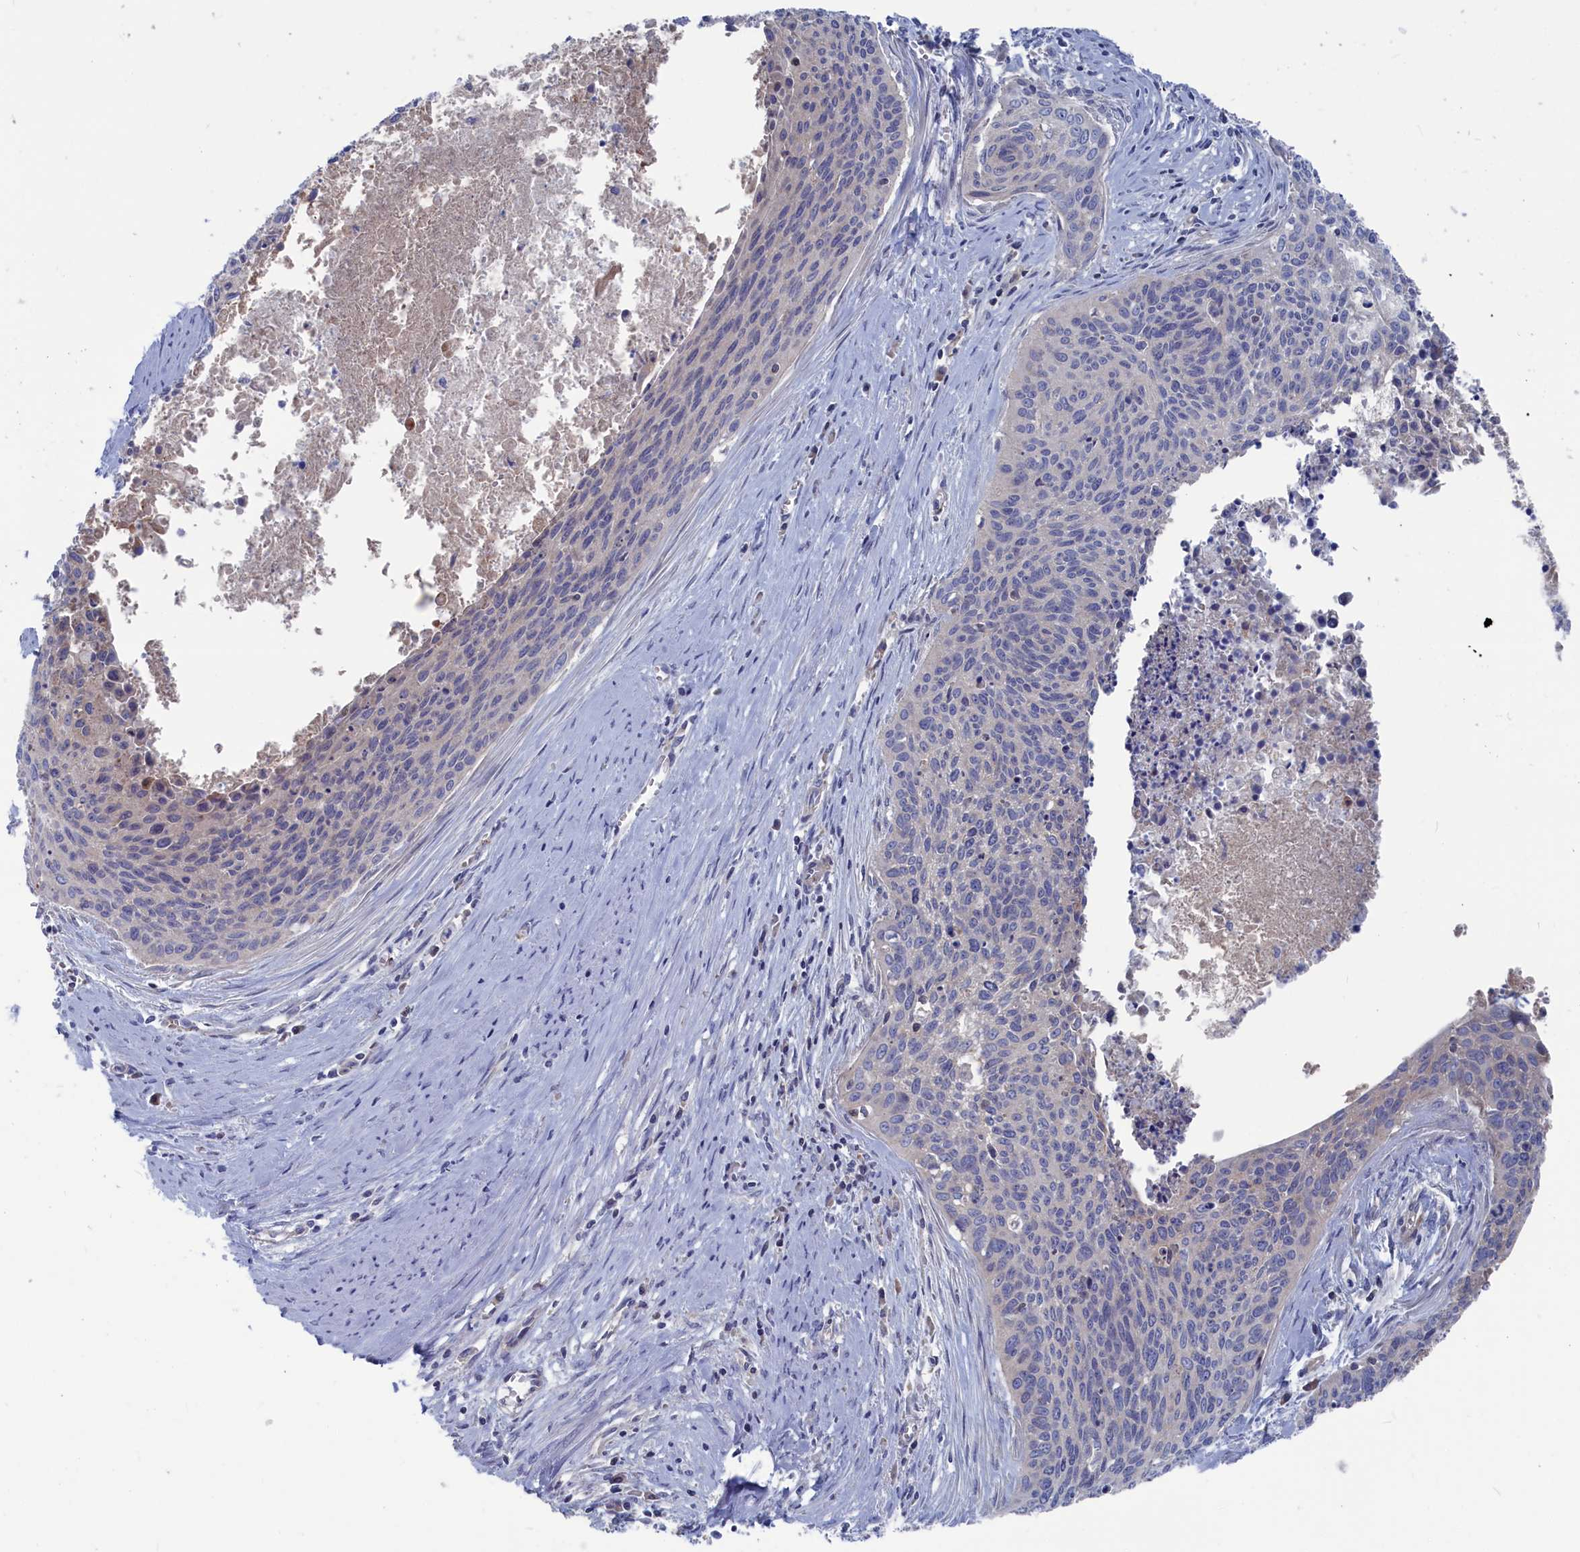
{"staining": {"intensity": "negative", "quantity": "none", "location": "none"}, "tissue": "cervical cancer", "cell_type": "Tumor cells", "image_type": "cancer", "snomed": [{"axis": "morphology", "description": "Squamous cell carcinoma, NOS"}, {"axis": "topography", "description": "Cervix"}], "caption": "Immunohistochemistry (IHC) of cervical cancer displays no staining in tumor cells.", "gene": "CEND1", "patient": {"sex": "female", "age": 55}}